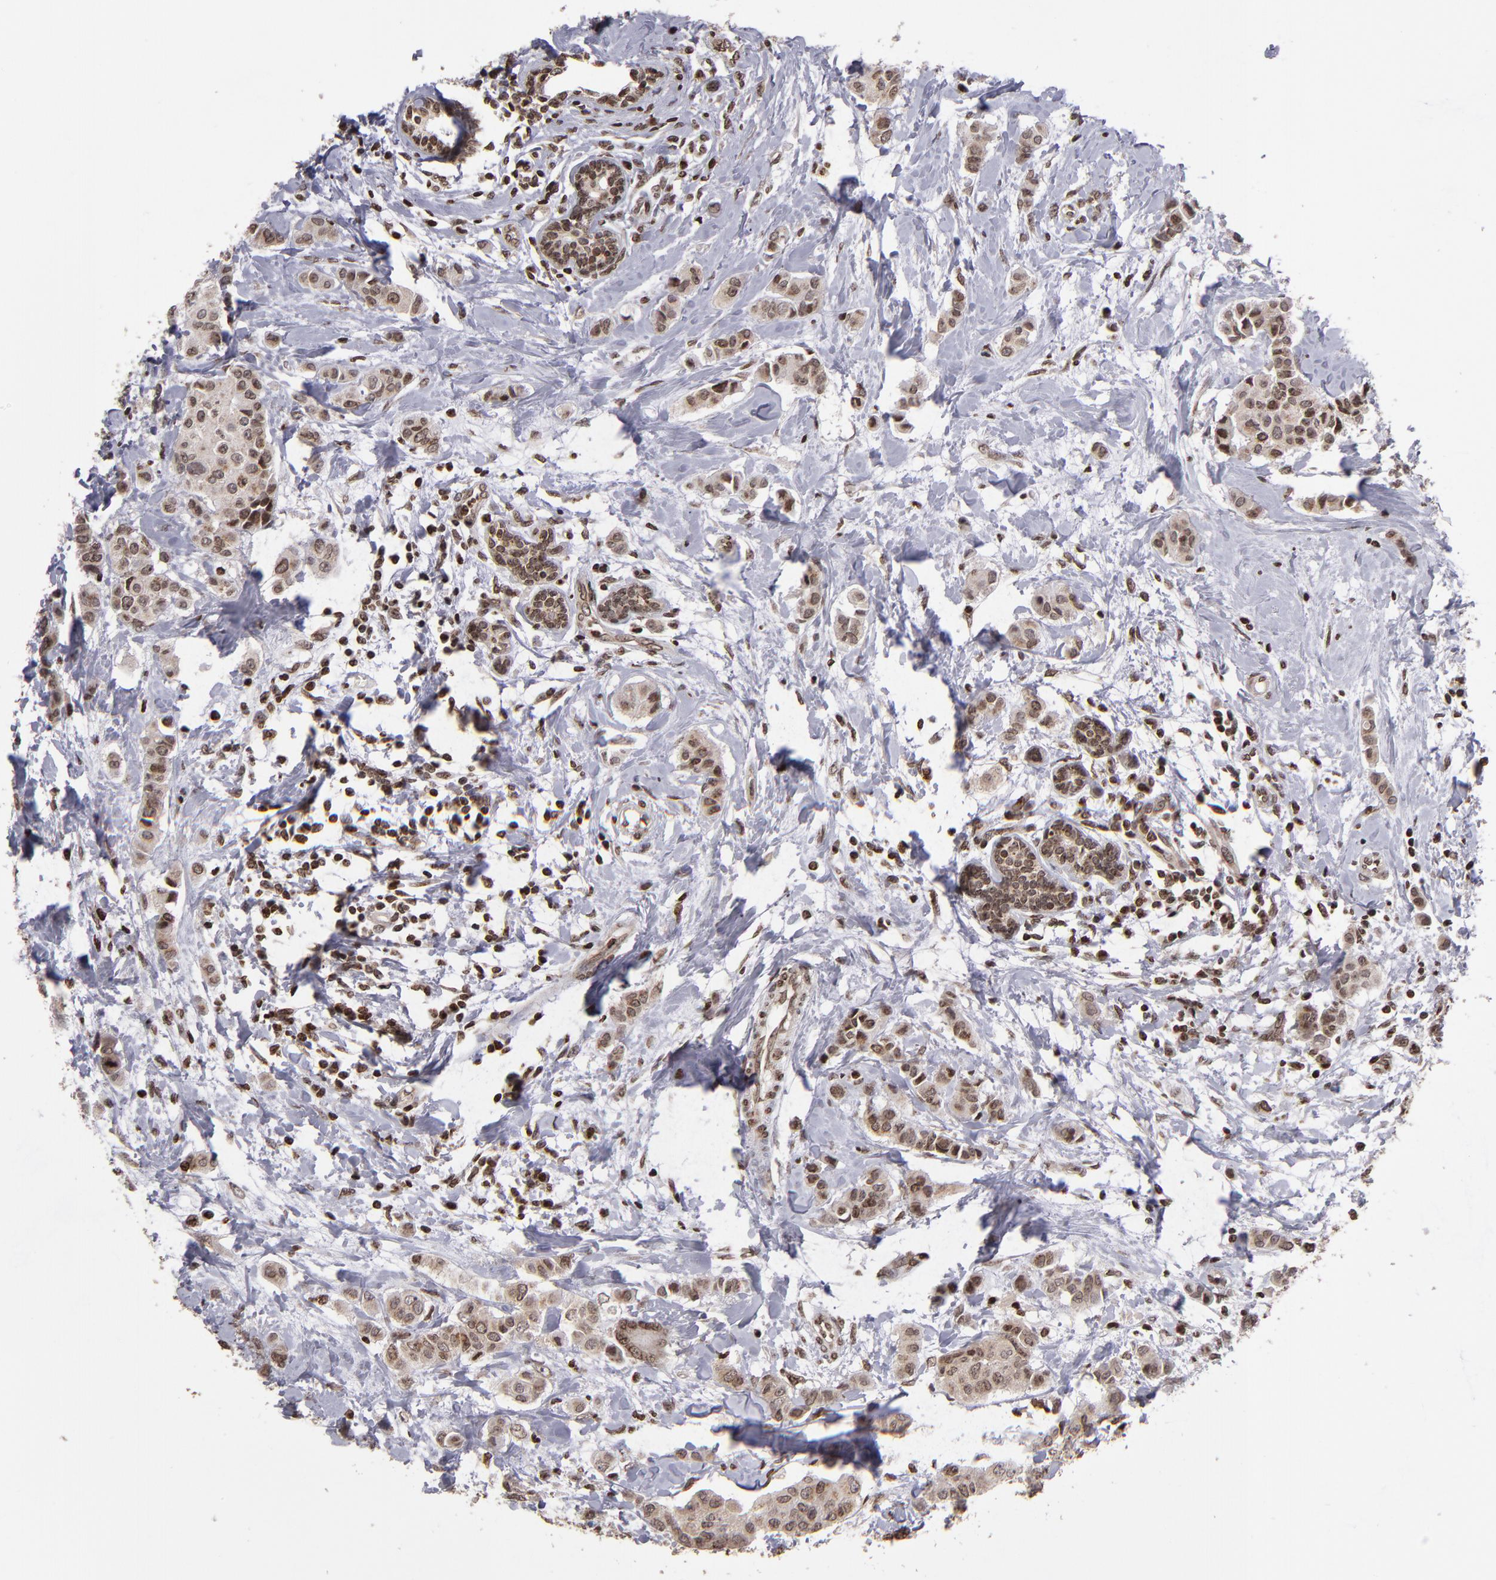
{"staining": {"intensity": "moderate", "quantity": ">75%", "location": "cytoplasmic/membranous,nuclear"}, "tissue": "breast cancer", "cell_type": "Tumor cells", "image_type": "cancer", "snomed": [{"axis": "morphology", "description": "Duct carcinoma"}, {"axis": "topography", "description": "Breast"}], "caption": "The image displays immunohistochemical staining of breast intraductal carcinoma. There is moderate cytoplasmic/membranous and nuclear positivity is present in about >75% of tumor cells. The staining was performed using DAB (3,3'-diaminobenzidine) to visualize the protein expression in brown, while the nuclei were stained in blue with hematoxylin (Magnification: 20x).", "gene": "CSDC2", "patient": {"sex": "female", "age": 40}}